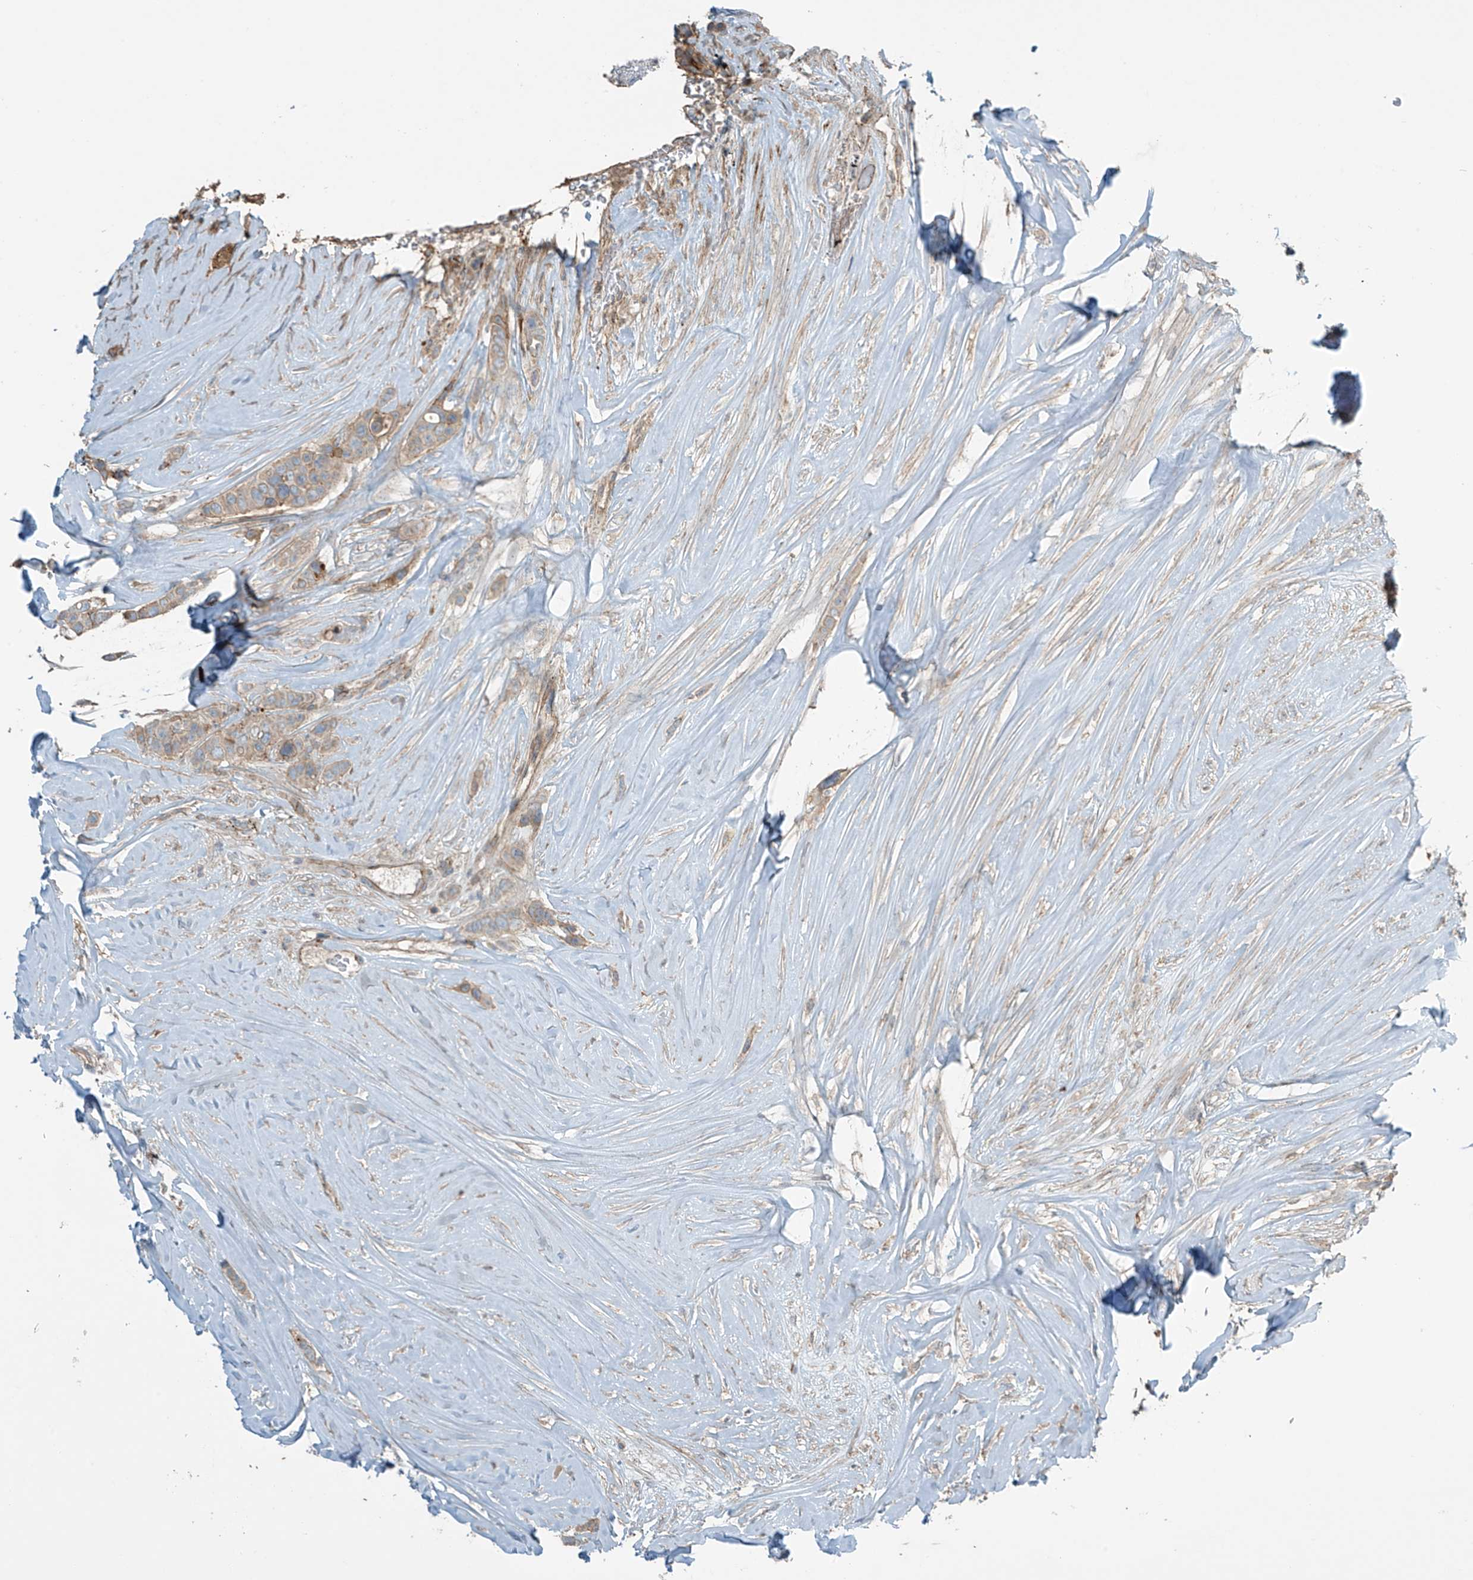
{"staining": {"intensity": "weak", "quantity": "25%-75%", "location": "cytoplasmic/membranous"}, "tissue": "breast cancer", "cell_type": "Tumor cells", "image_type": "cancer", "snomed": [{"axis": "morphology", "description": "Lobular carcinoma"}, {"axis": "topography", "description": "Breast"}], "caption": "Weak cytoplasmic/membranous staining for a protein is present in about 25%-75% of tumor cells of breast cancer (lobular carcinoma) using IHC.", "gene": "SLC9A2", "patient": {"sex": "female", "age": 51}}